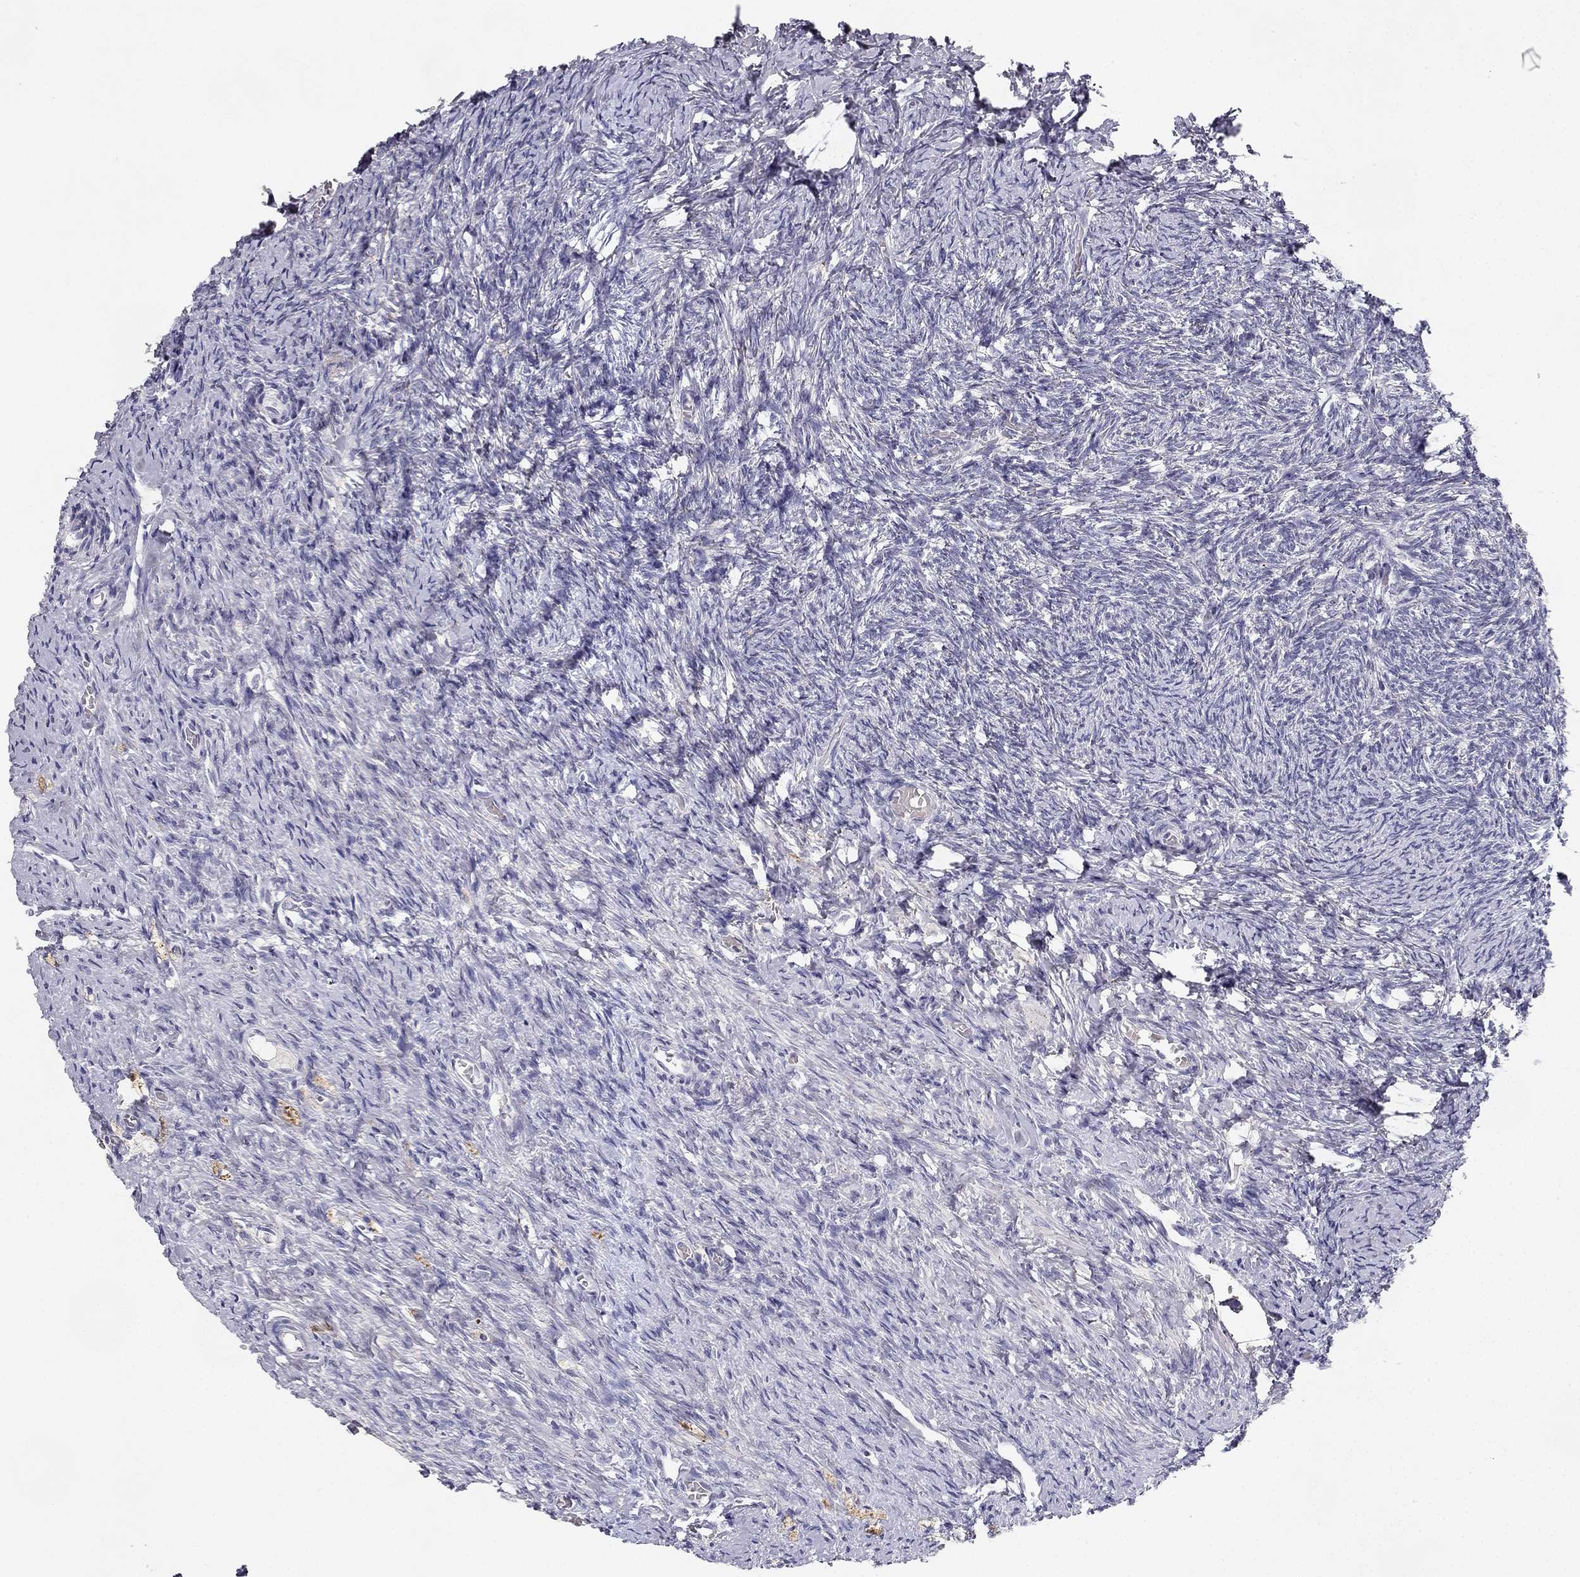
{"staining": {"intensity": "negative", "quantity": "none", "location": "none"}, "tissue": "ovary", "cell_type": "Follicle cells", "image_type": "normal", "snomed": [{"axis": "morphology", "description": "Normal tissue, NOS"}, {"axis": "topography", "description": "Ovary"}], "caption": "Immunohistochemistry of normal human ovary reveals no expression in follicle cells.", "gene": "SLC6A4", "patient": {"sex": "female", "age": 39}}